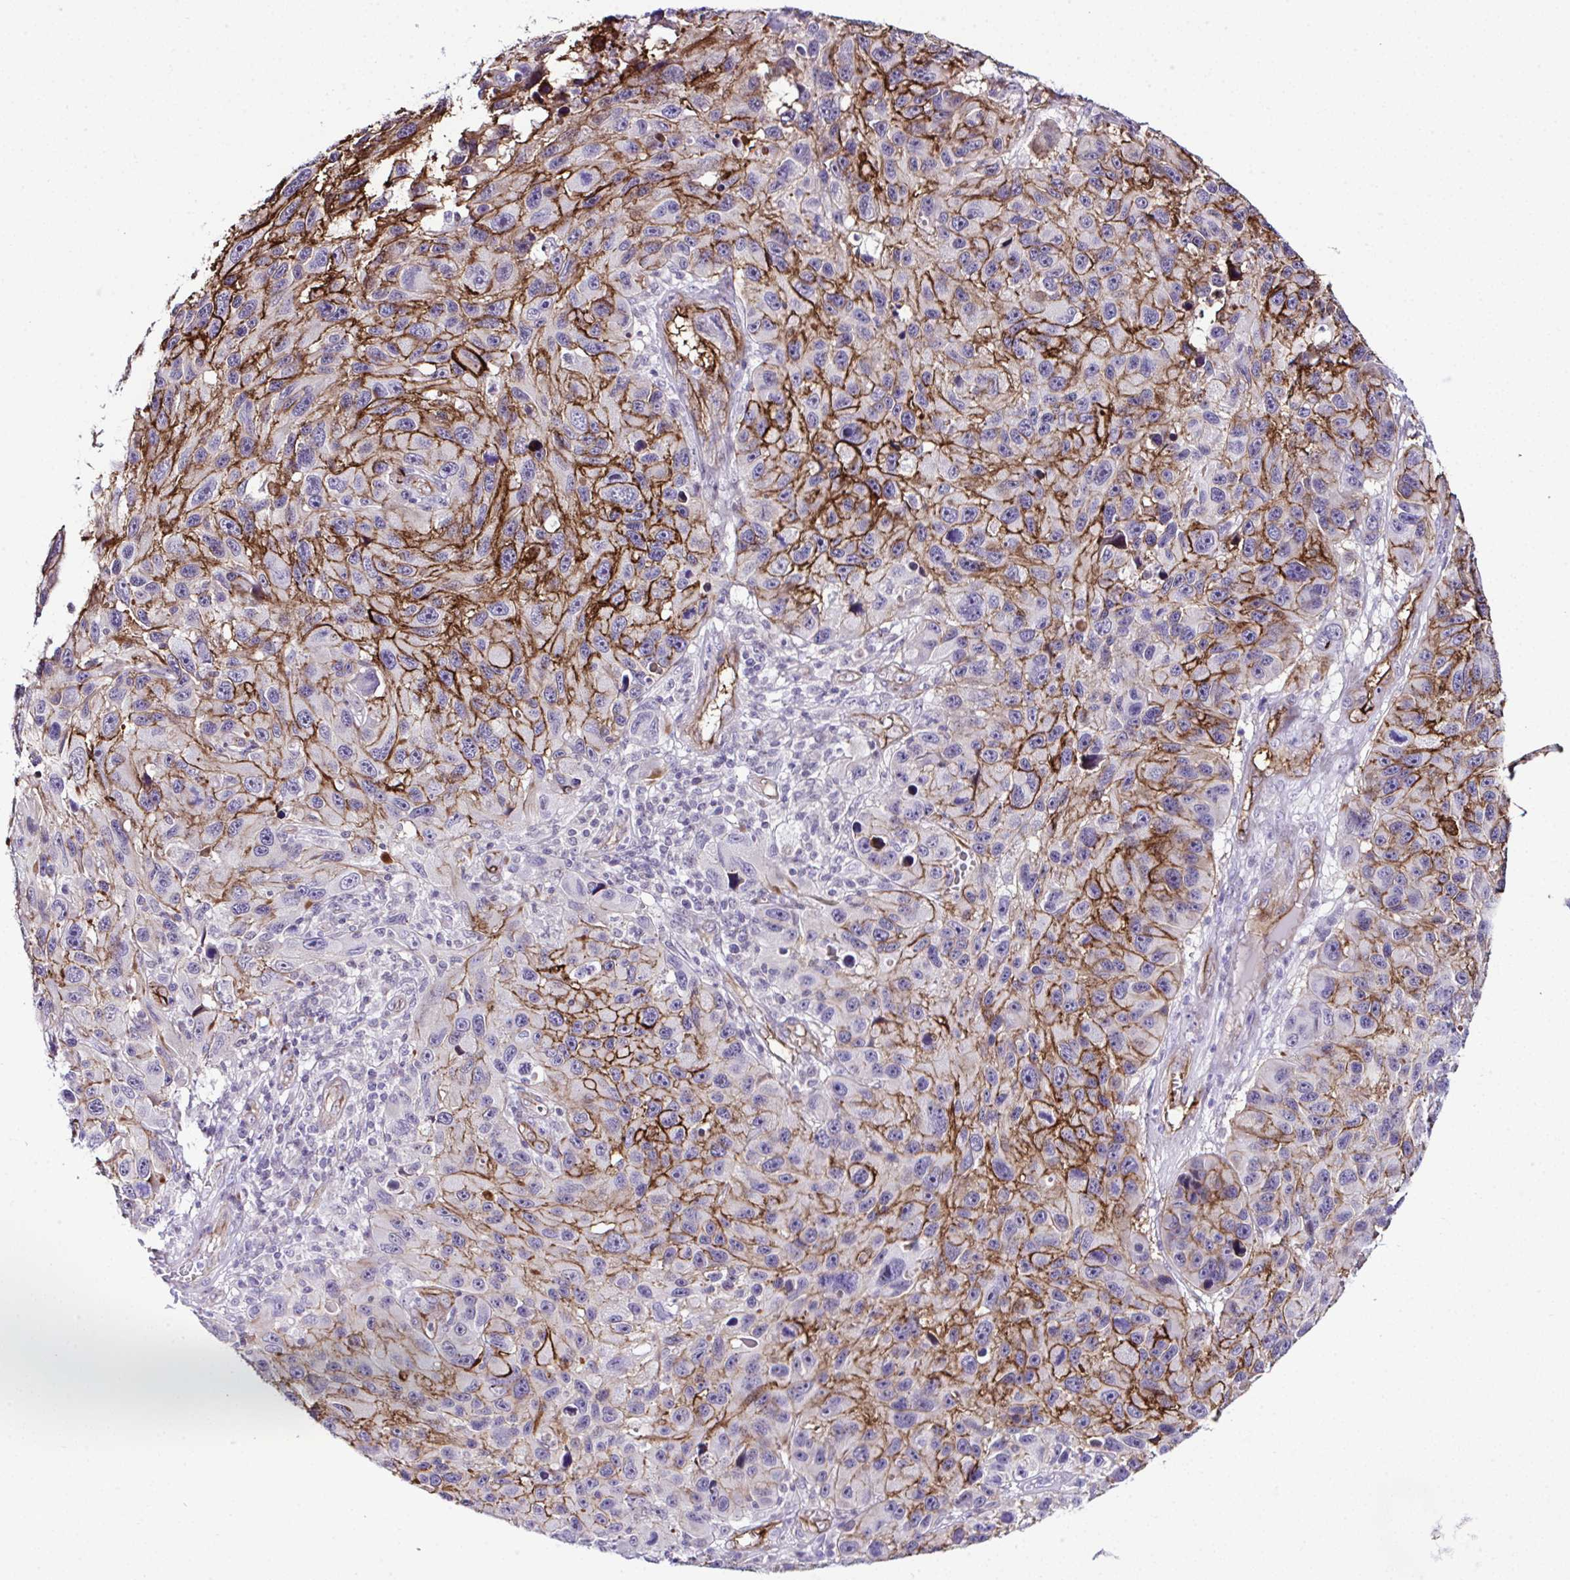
{"staining": {"intensity": "strong", "quantity": "25%-75%", "location": "cytoplasmic/membranous"}, "tissue": "melanoma", "cell_type": "Tumor cells", "image_type": "cancer", "snomed": [{"axis": "morphology", "description": "Malignant melanoma, NOS"}, {"axis": "topography", "description": "Skin"}], "caption": "Brown immunohistochemical staining in human melanoma exhibits strong cytoplasmic/membranous expression in approximately 25%-75% of tumor cells. (Stains: DAB (3,3'-diaminobenzidine) in brown, nuclei in blue, Microscopy: brightfield microscopy at high magnification).", "gene": "FBXO34", "patient": {"sex": "male", "age": 53}}